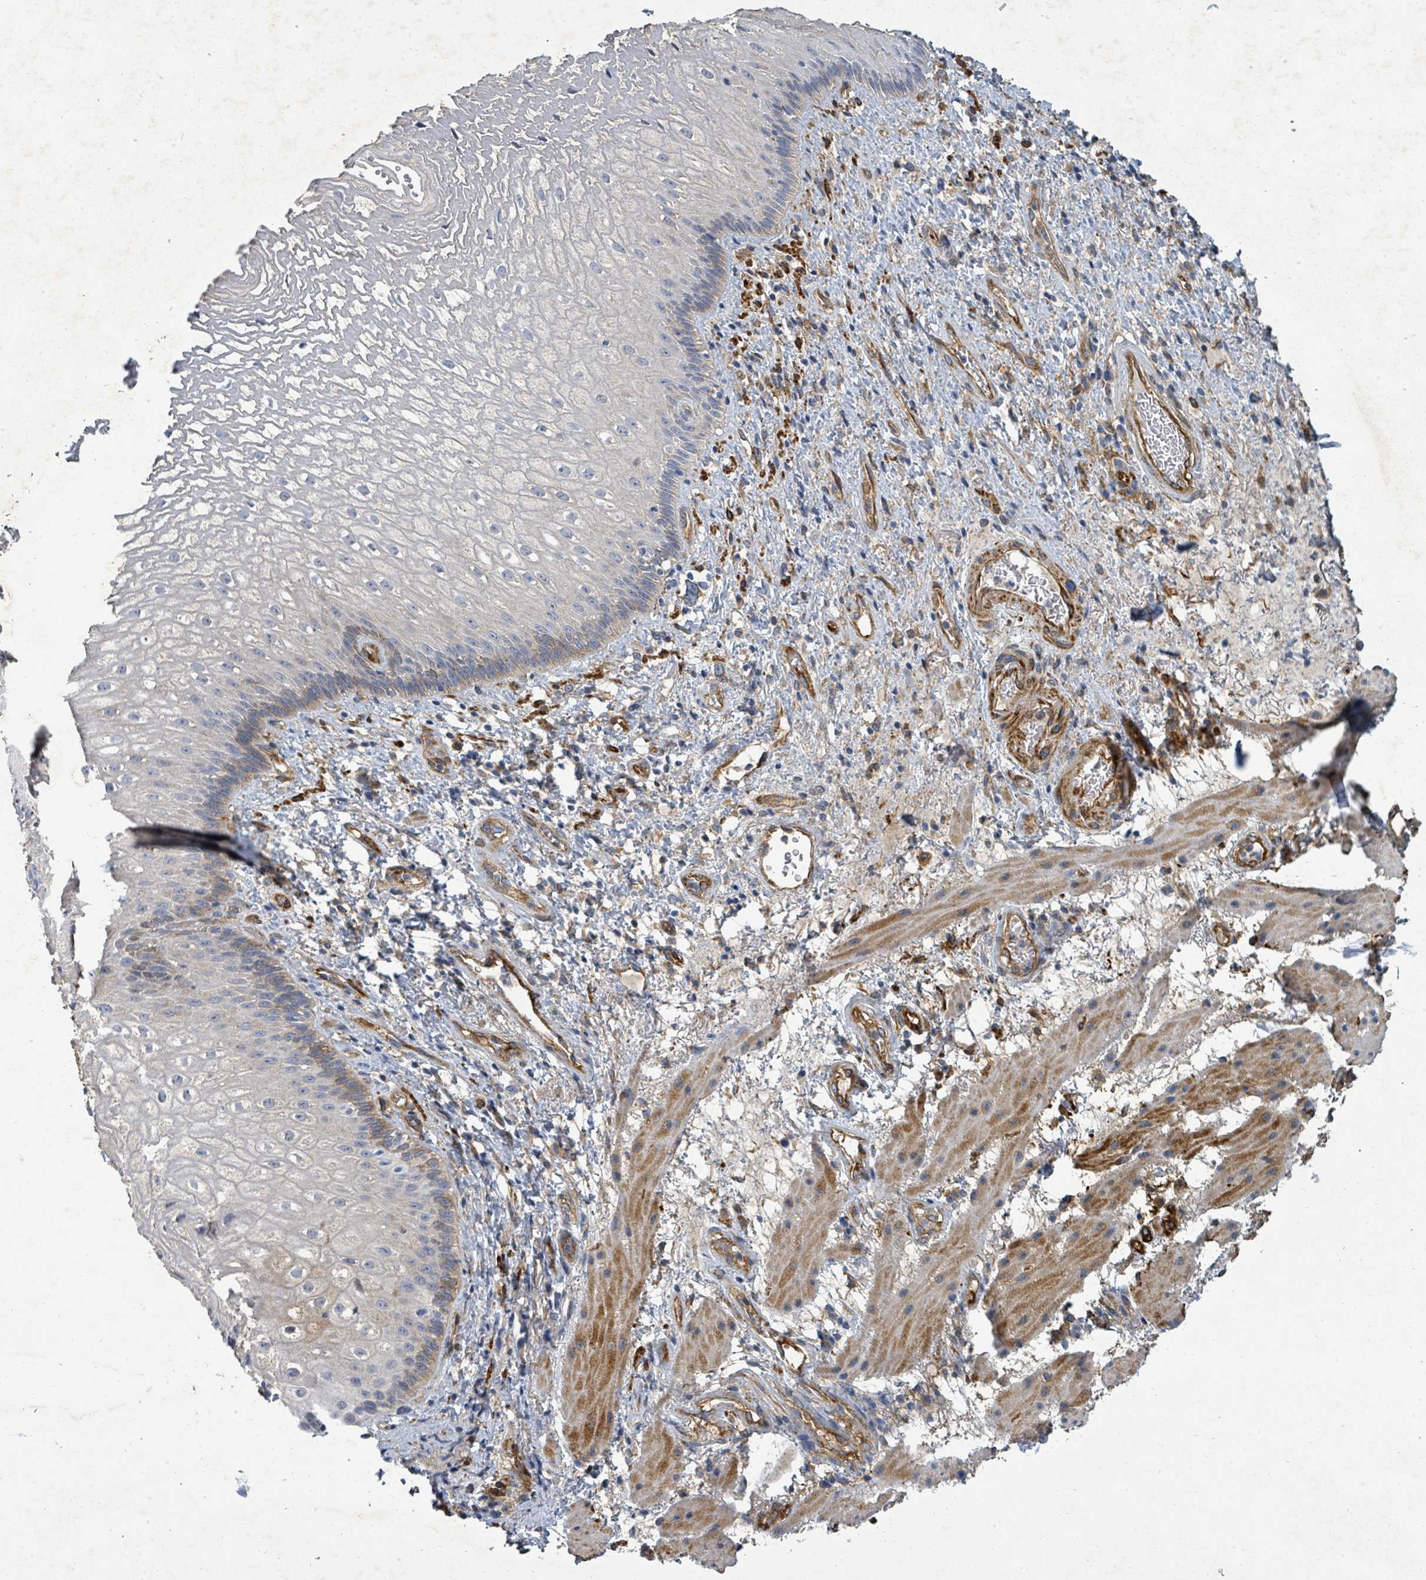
{"staining": {"intensity": "moderate", "quantity": "<25%", "location": "cytoplasmic/membranous"}, "tissue": "esophagus", "cell_type": "Squamous epithelial cells", "image_type": "normal", "snomed": [{"axis": "morphology", "description": "Normal tissue, NOS"}, {"axis": "topography", "description": "Esophagus"}], "caption": "Moderate cytoplasmic/membranous protein expression is seen in approximately <25% of squamous epithelial cells in esophagus. (DAB IHC with brightfield microscopy, high magnification).", "gene": "IFIT1", "patient": {"sex": "female", "age": 75}}